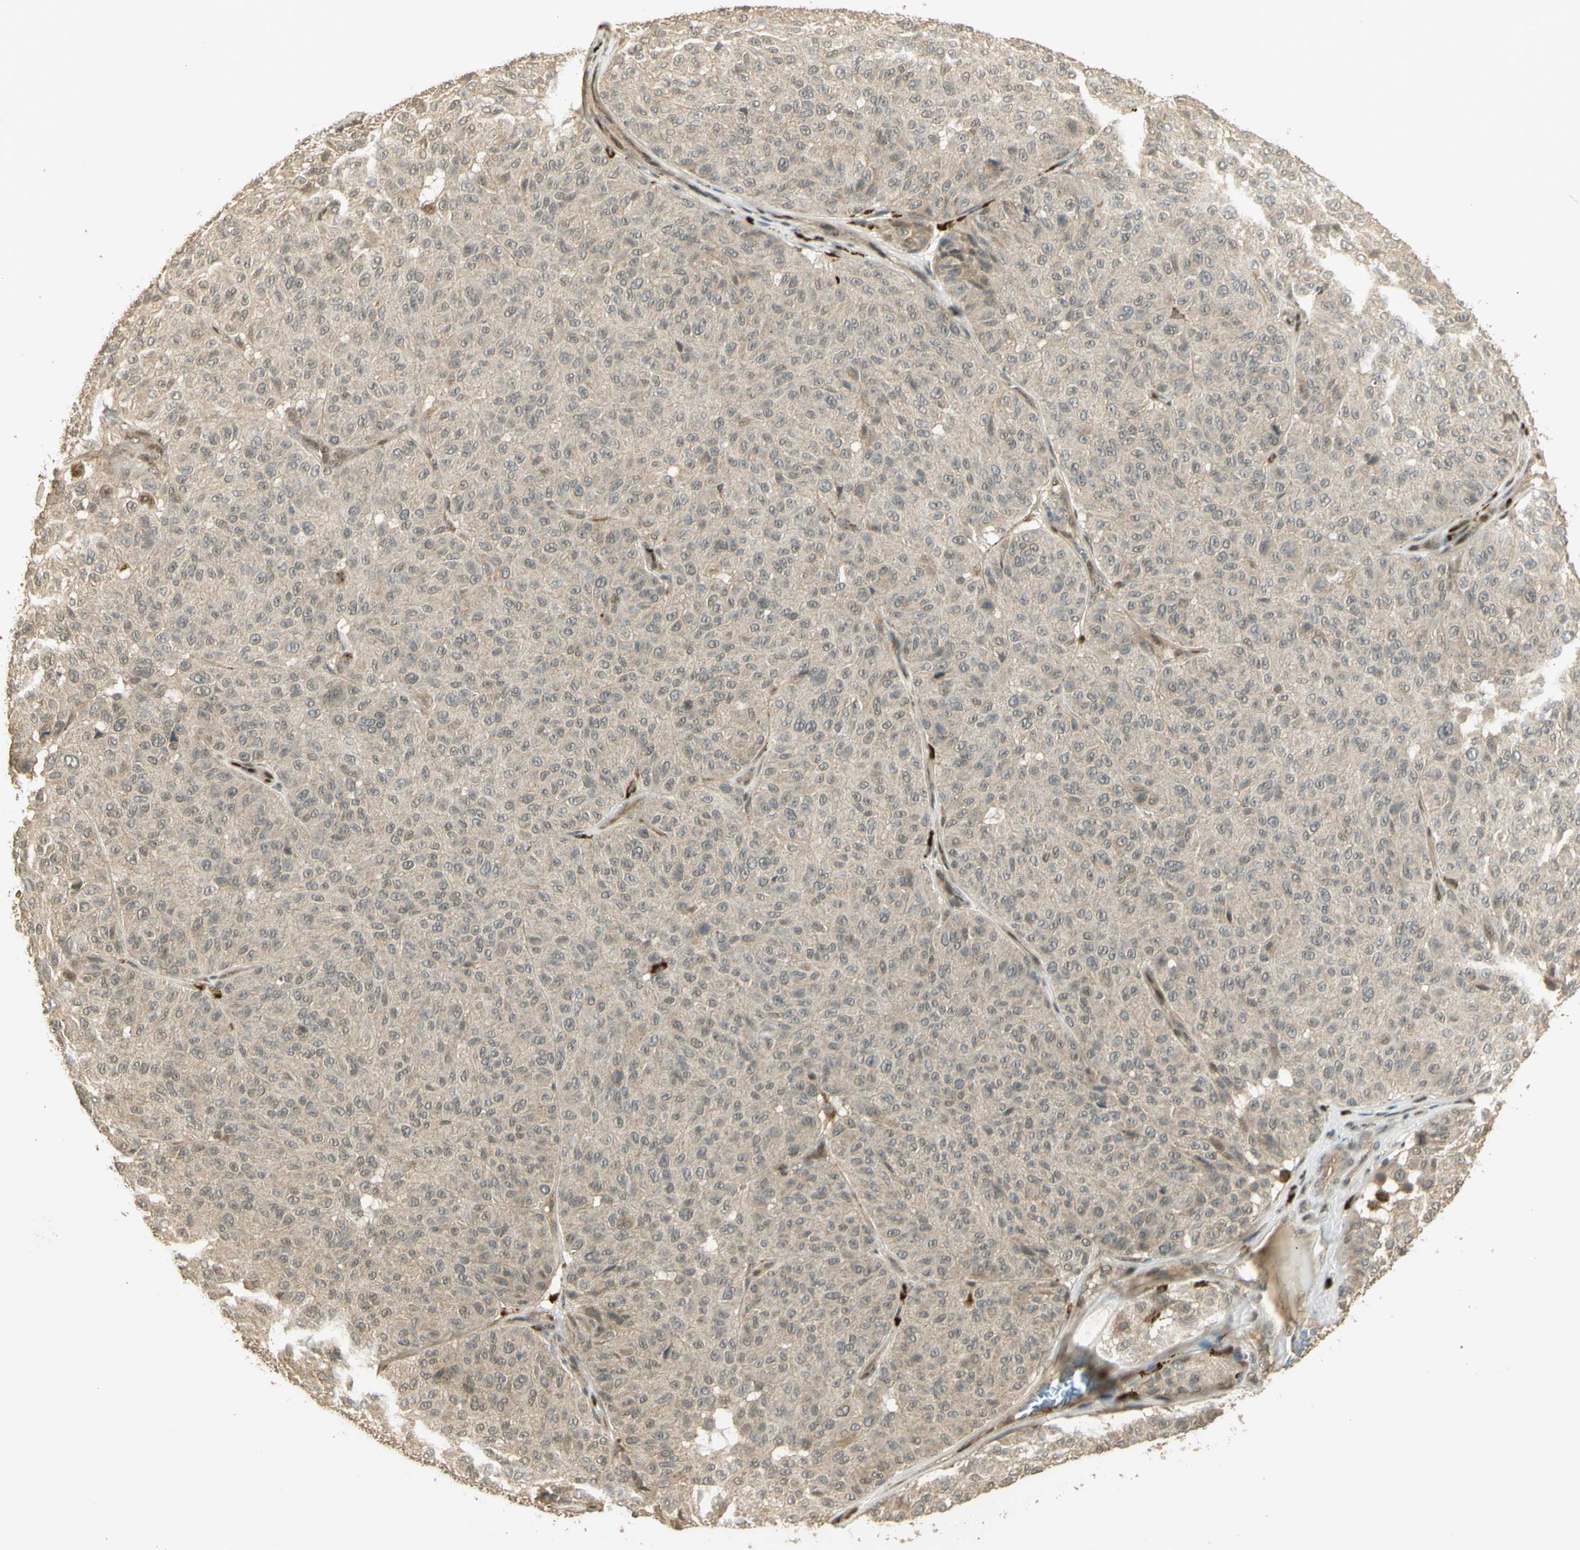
{"staining": {"intensity": "weak", "quantity": "<25%", "location": "cytoplasmic/membranous"}, "tissue": "melanoma", "cell_type": "Tumor cells", "image_type": "cancer", "snomed": [{"axis": "morphology", "description": "Malignant melanoma, NOS"}, {"axis": "topography", "description": "Skin"}], "caption": "There is no significant positivity in tumor cells of melanoma. (DAB (3,3'-diaminobenzidine) immunohistochemistry, high magnification).", "gene": "GMEB2", "patient": {"sex": "female", "age": 46}}